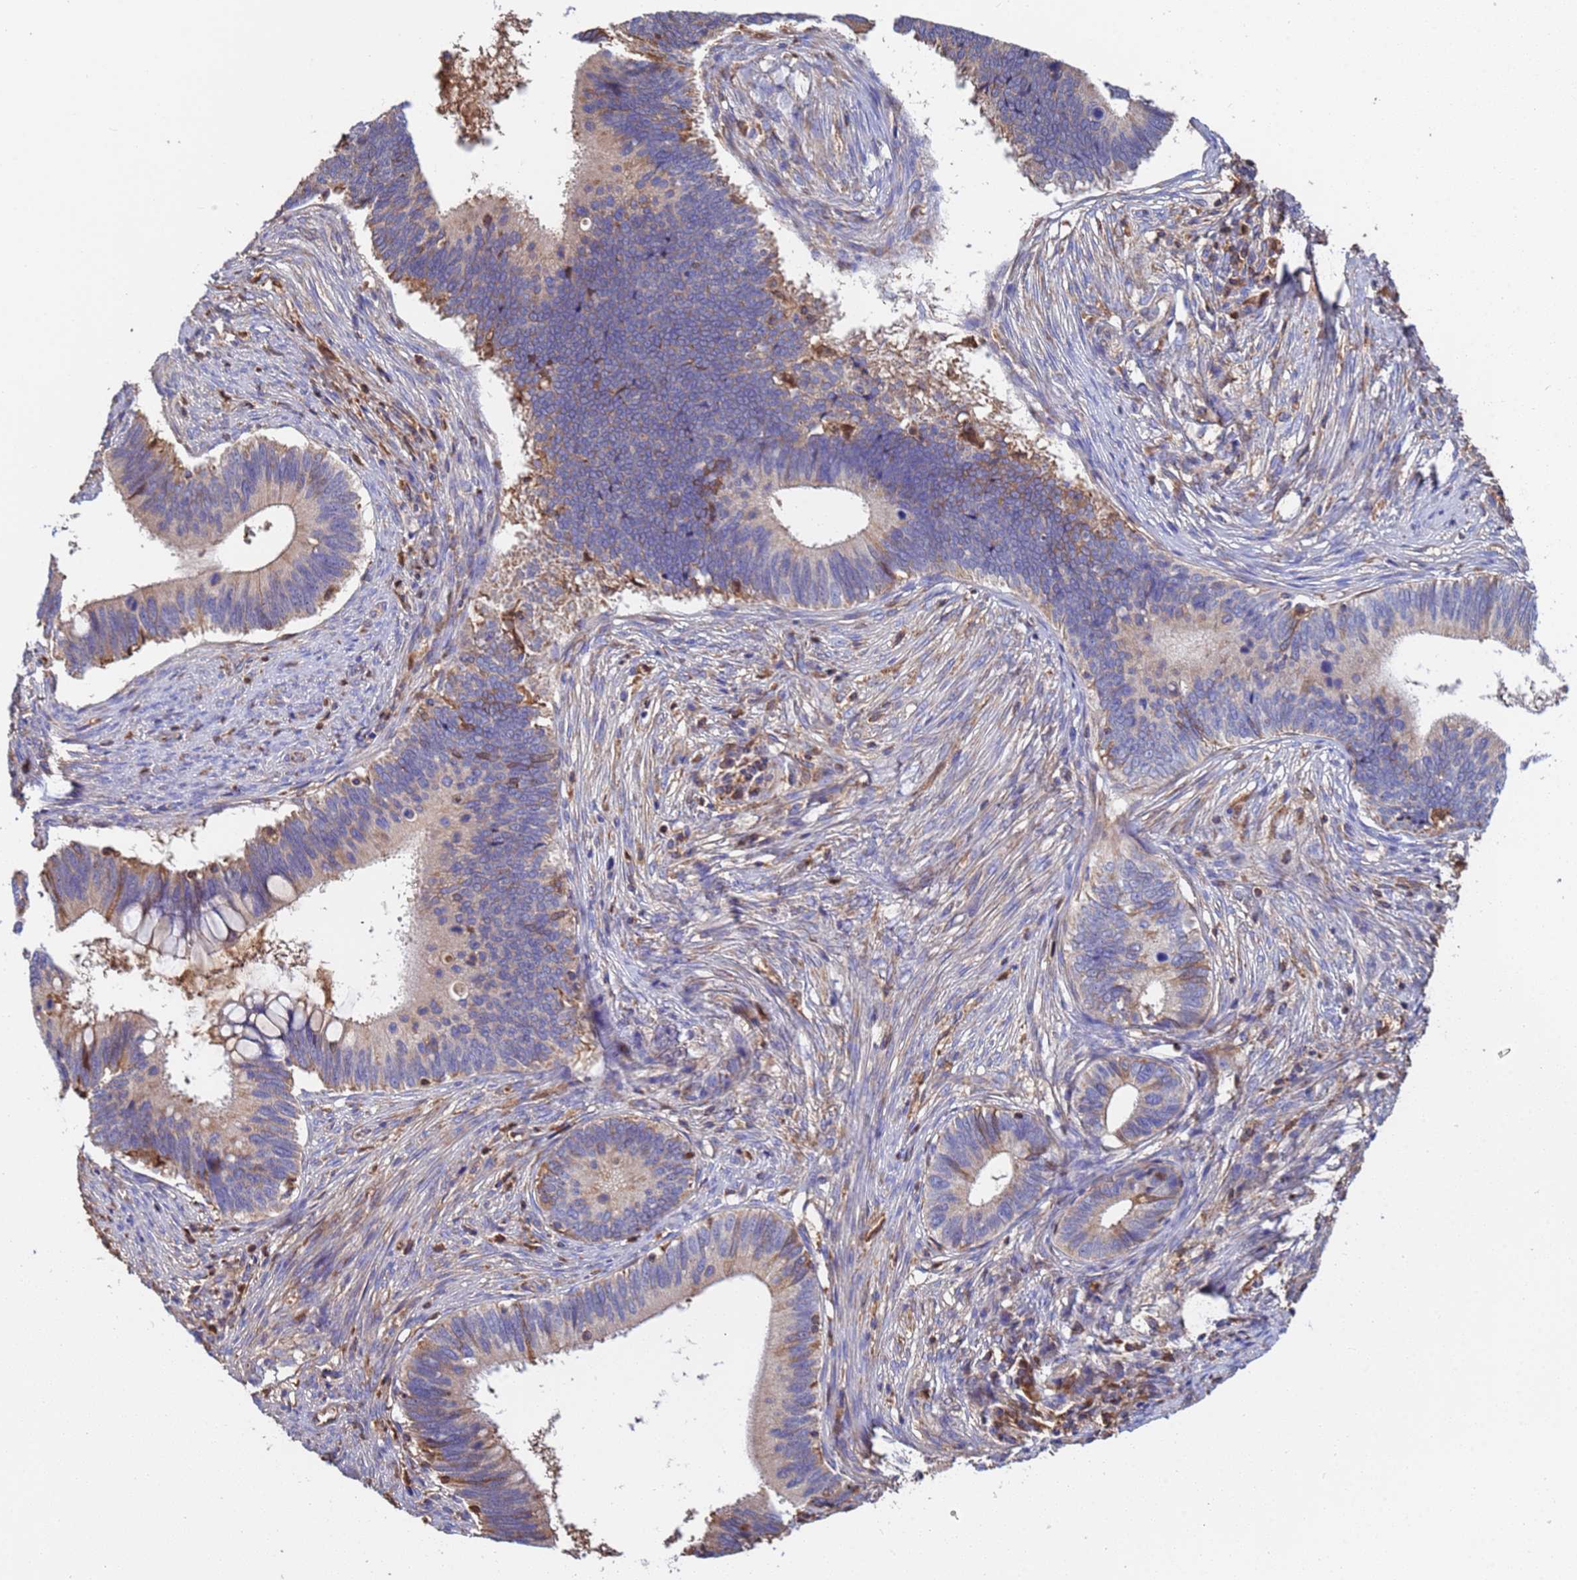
{"staining": {"intensity": "weak", "quantity": "25%-75%", "location": "cytoplasmic/membranous"}, "tissue": "cervical cancer", "cell_type": "Tumor cells", "image_type": "cancer", "snomed": [{"axis": "morphology", "description": "Adenocarcinoma, NOS"}, {"axis": "topography", "description": "Cervix"}], "caption": "Cervical adenocarcinoma stained with a brown dye exhibits weak cytoplasmic/membranous positive positivity in about 25%-75% of tumor cells.", "gene": "GLUD1", "patient": {"sex": "female", "age": 42}}